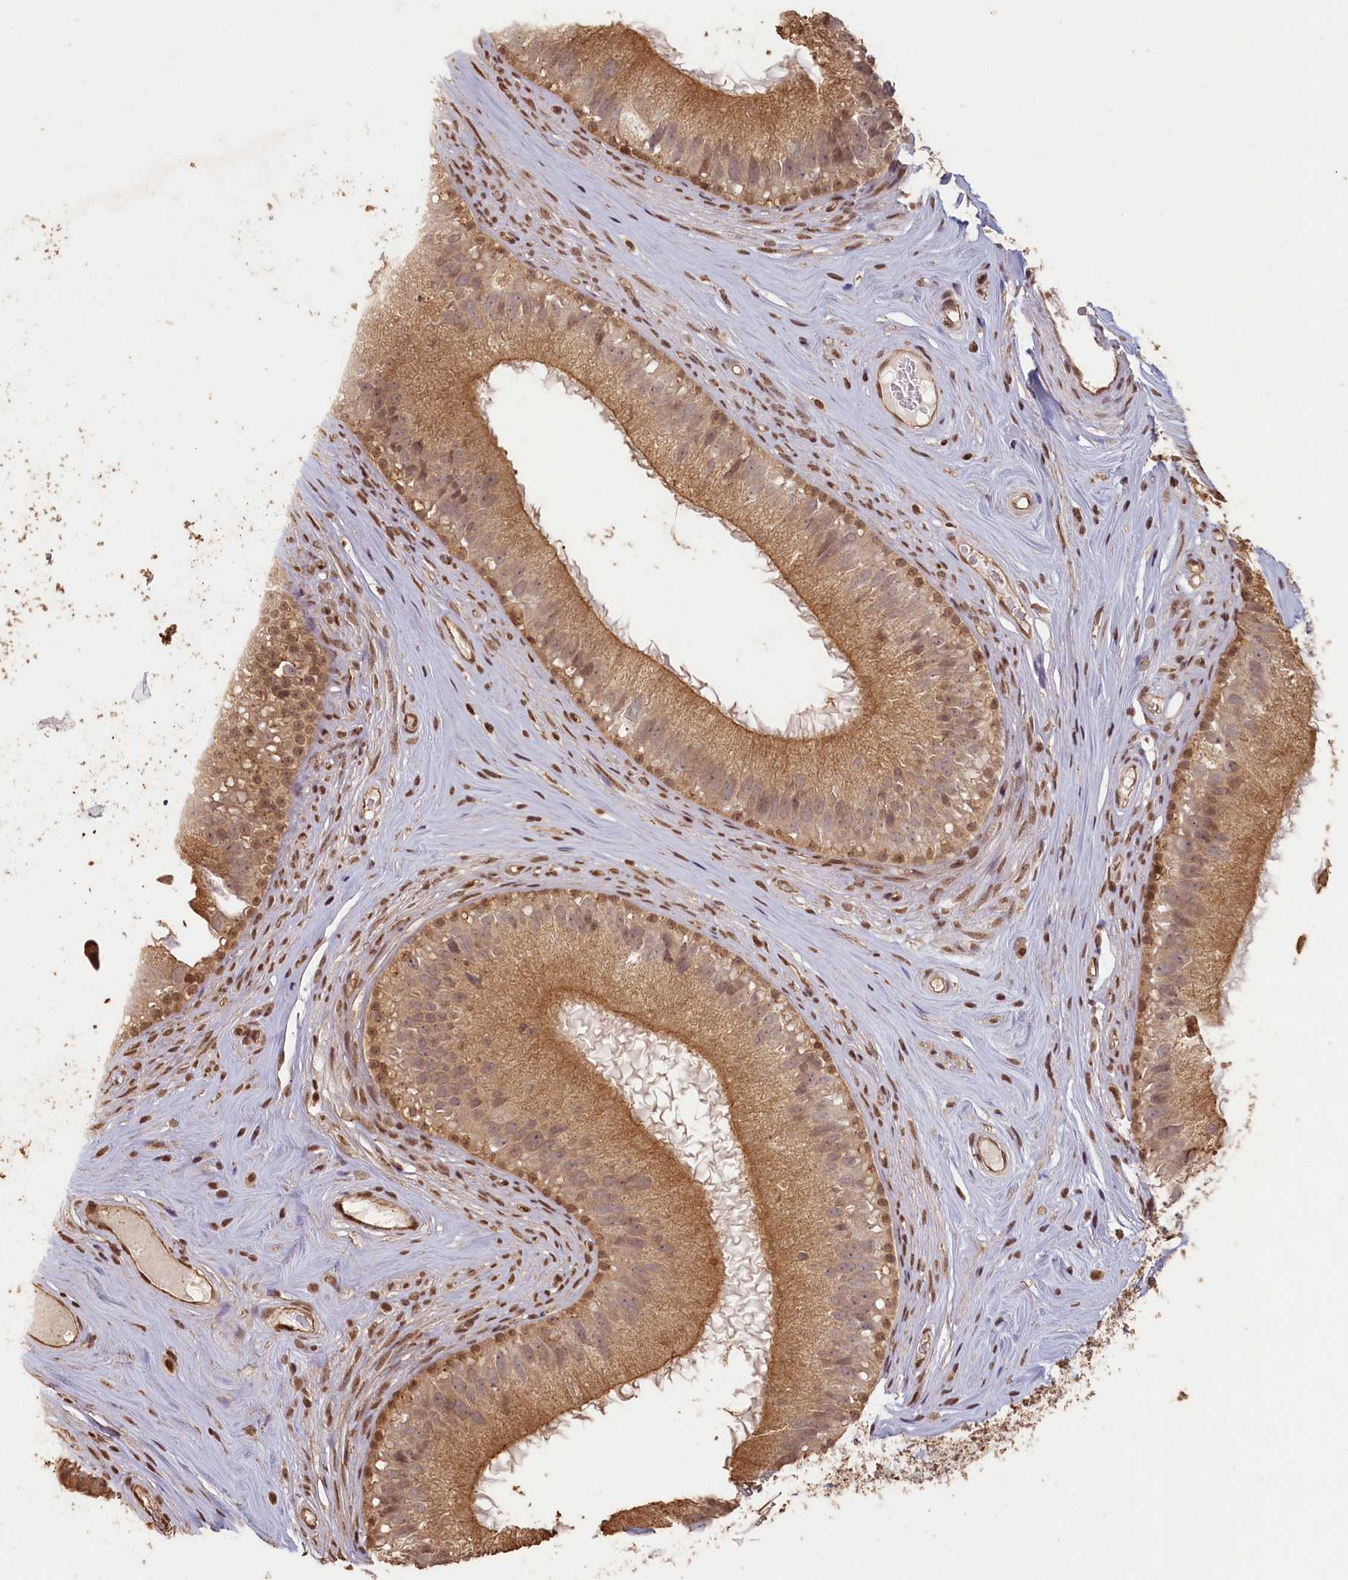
{"staining": {"intensity": "moderate", "quantity": ">75%", "location": "cytoplasmic/membranous,nuclear"}, "tissue": "epididymis", "cell_type": "Glandular cells", "image_type": "normal", "snomed": [{"axis": "morphology", "description": "Normal tissue, NOS"}, {"axis": "topography", "description": "Epididymis"}], "caption": "Immunohistochemistry (IHC) (DAB (3,3'-diaminobenzidine)) staining of benign human epididymis reveals moderate cytoplasmic/membranous,nuclear protein positivity in about >75% of glandular cells. The staining was performed using DAB, with brown indicating positive protein expression. Nuclei are stained blue with hematoxylin.", "gene": "MADD", "patient": {"sex": "male", "age": 45}}